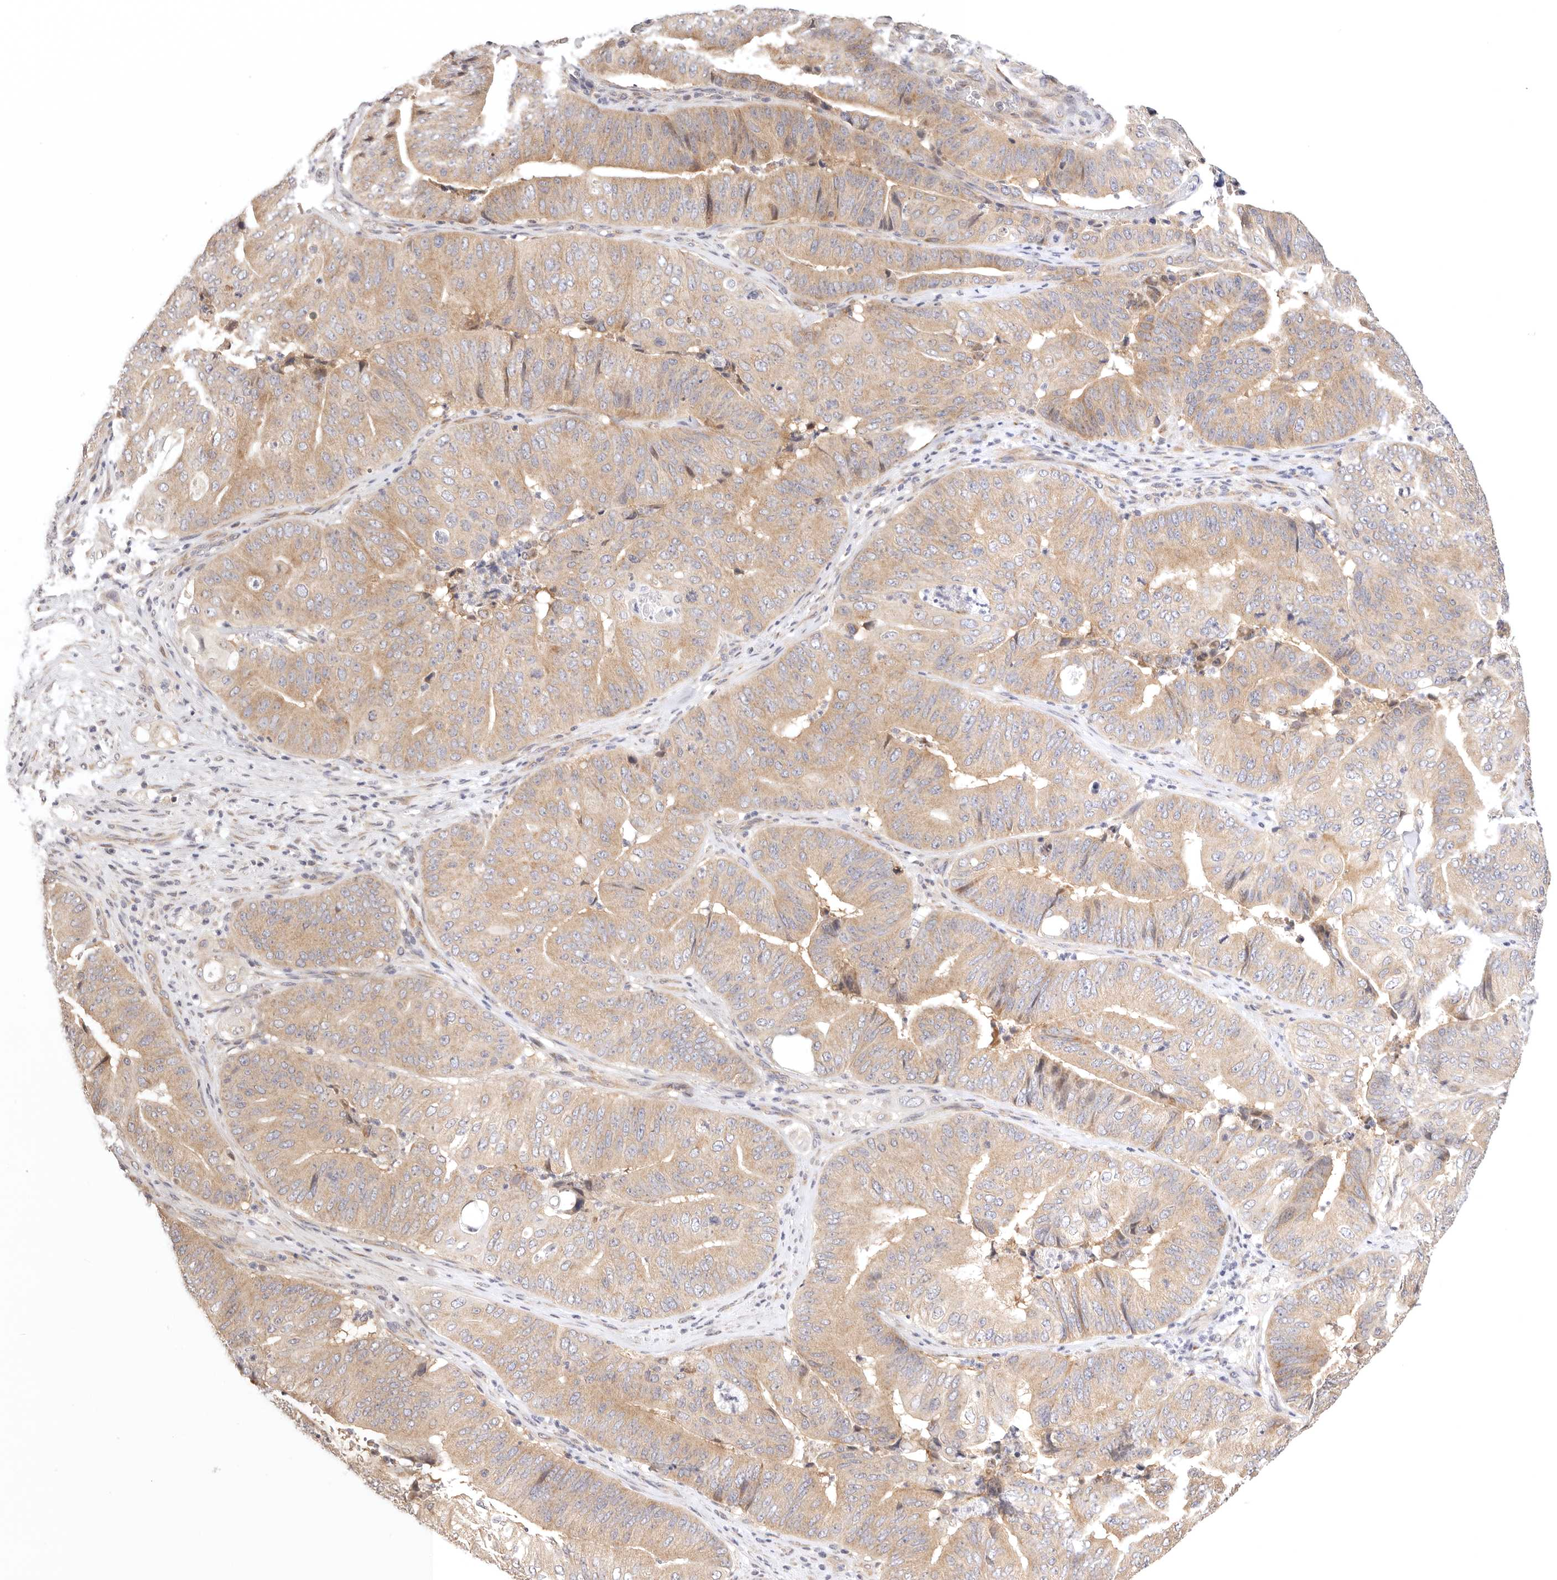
{"staining": {"intensity": "moderate", "quantity": ">75%", "location": "cytoplasmic/membranous"}, "tissue": "pancreatic cancer", "cell_type": "Tumor cells", "image_type": "cancer", "snomed": [{"axis": "morphology", "description": "Adenocarcinoma, NOS"}, {"axis": "topography", "description": "Pancreas"}], "caption": "A brown stain labels moderate cytoplasmic/membranous expression of a protein in pancreatic adenocarcinoma tumor cells.", "gene": "KCMF1", "patient": {"sex": "female", "age": 77}}